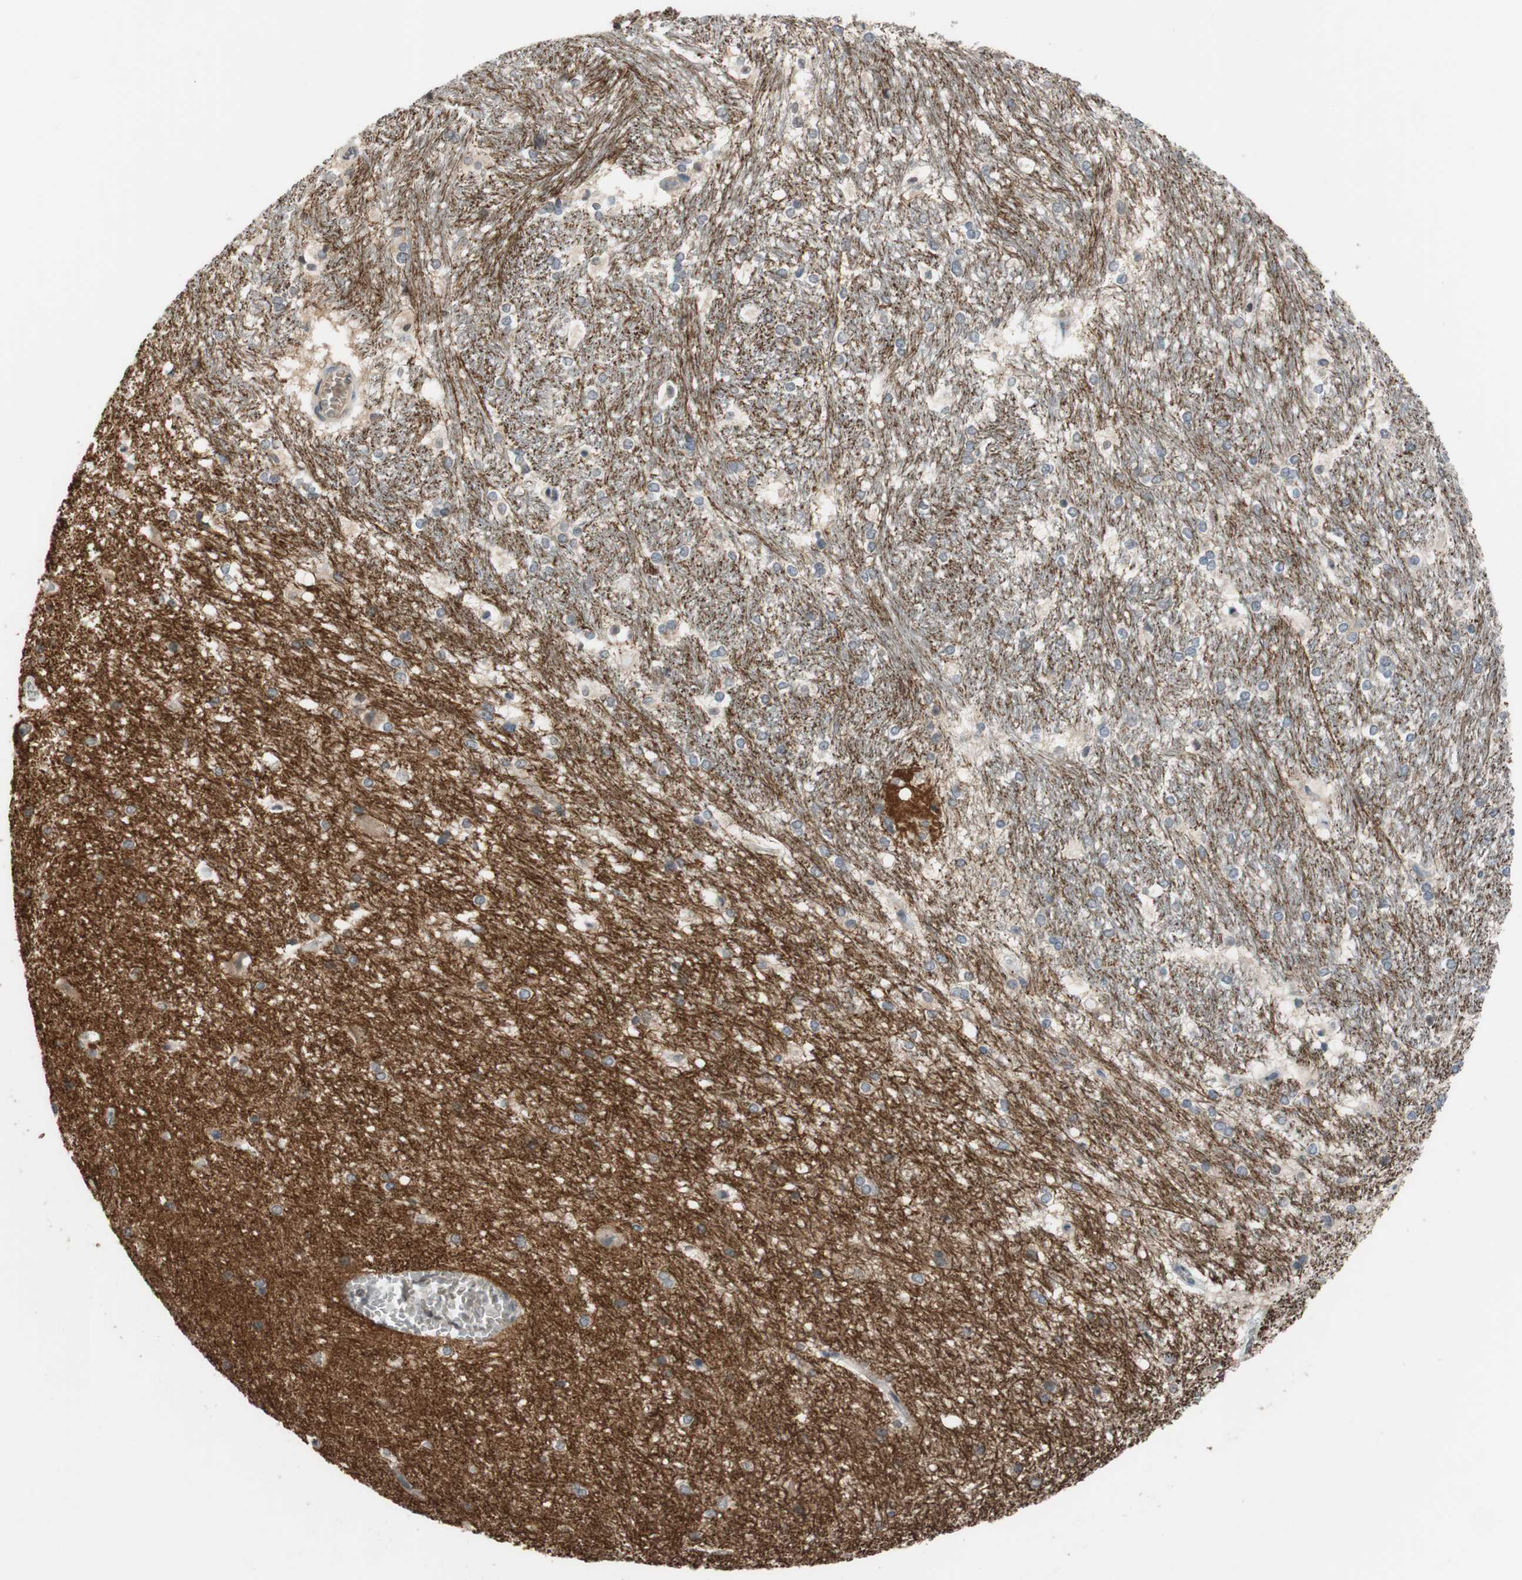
{"staining": {"intensity": "weak", "quantity": ">75%", "location": "cytoplasmic/membranous"}, "tissue": "hippocampus", "cell_type": "Glial cells", "image_type": "normal", "snomed": [{"axis": "morphology", "description": "Normal tissue, NOS"}, {"axis": "topography", "description": "Hippocampus"}], "caption": "A photomicrograph showing weak cytoplasmic/membranous expression in about >75% of glial cells in normal hippocampus, as visualized by brown immunohistochemical staining.", "gene": "ADD2", "patient": {"sex": "female", "age": 19}}